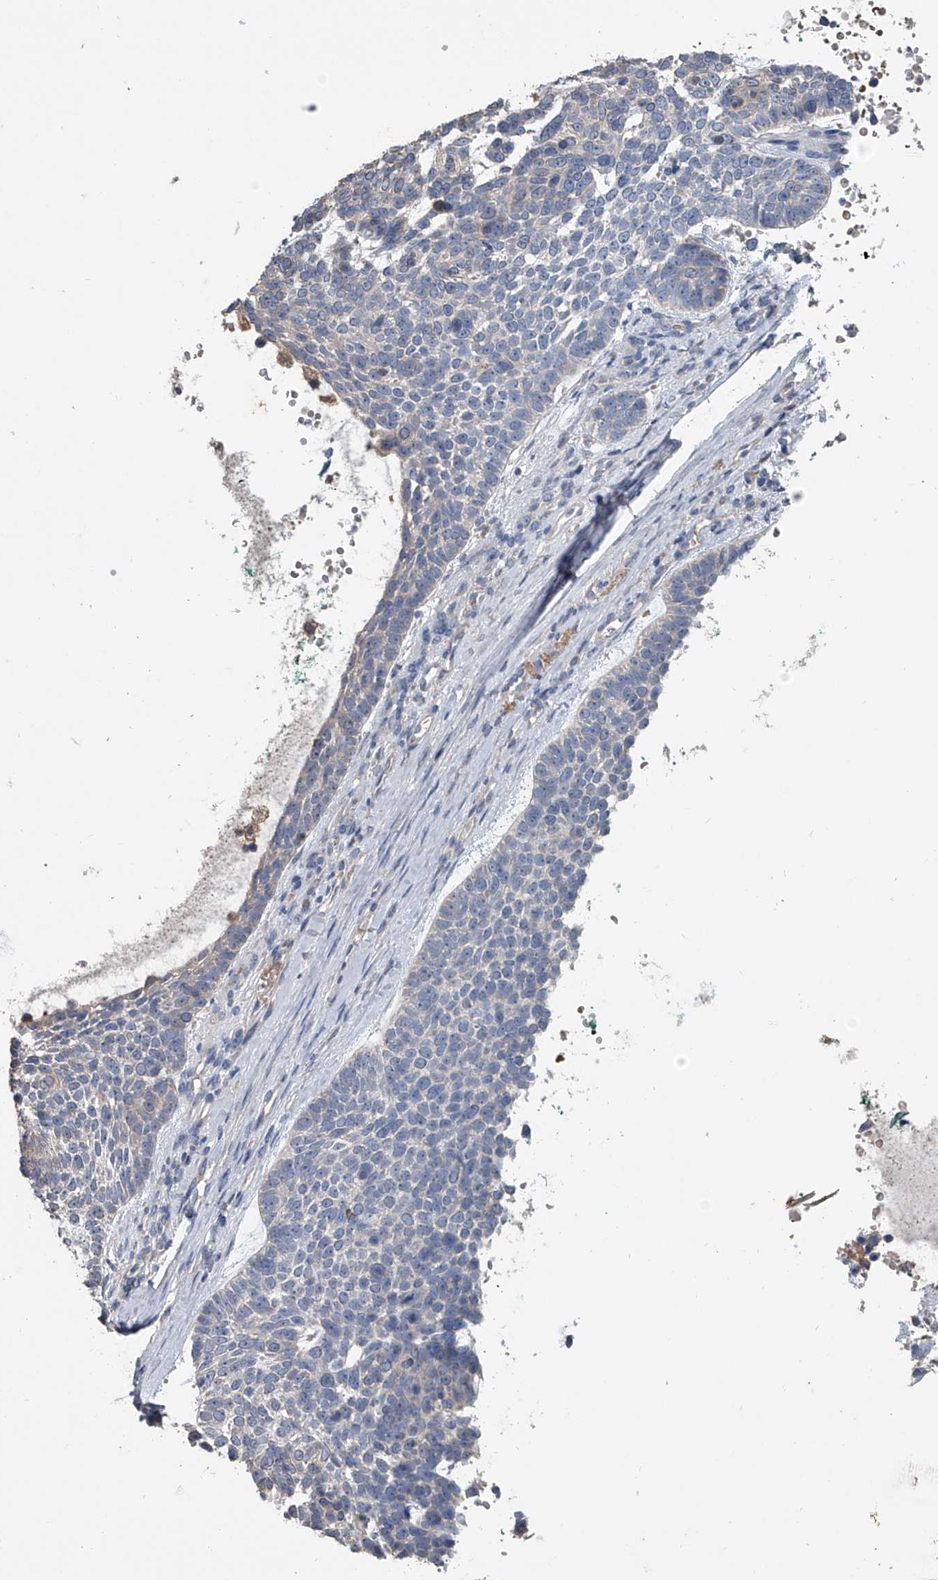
{"staining": {"intensity": "negative", "quantity": "none", "location": "none"}, "tissue": "skin cancer", "cell_type": "Tumor cells", "image_type": "cancer", "snomed": [{"axis": "morphology", "description": "Basal cell carcinoma"}, {"axis": "topography", "description": "Skin"}], "caption": "The photomicrograph reveals no staining of tumor cells in skin cancer (basal cell carcinoma).", "gene": "DOCK9", "patient": {"sex": "female", "age": 81}}